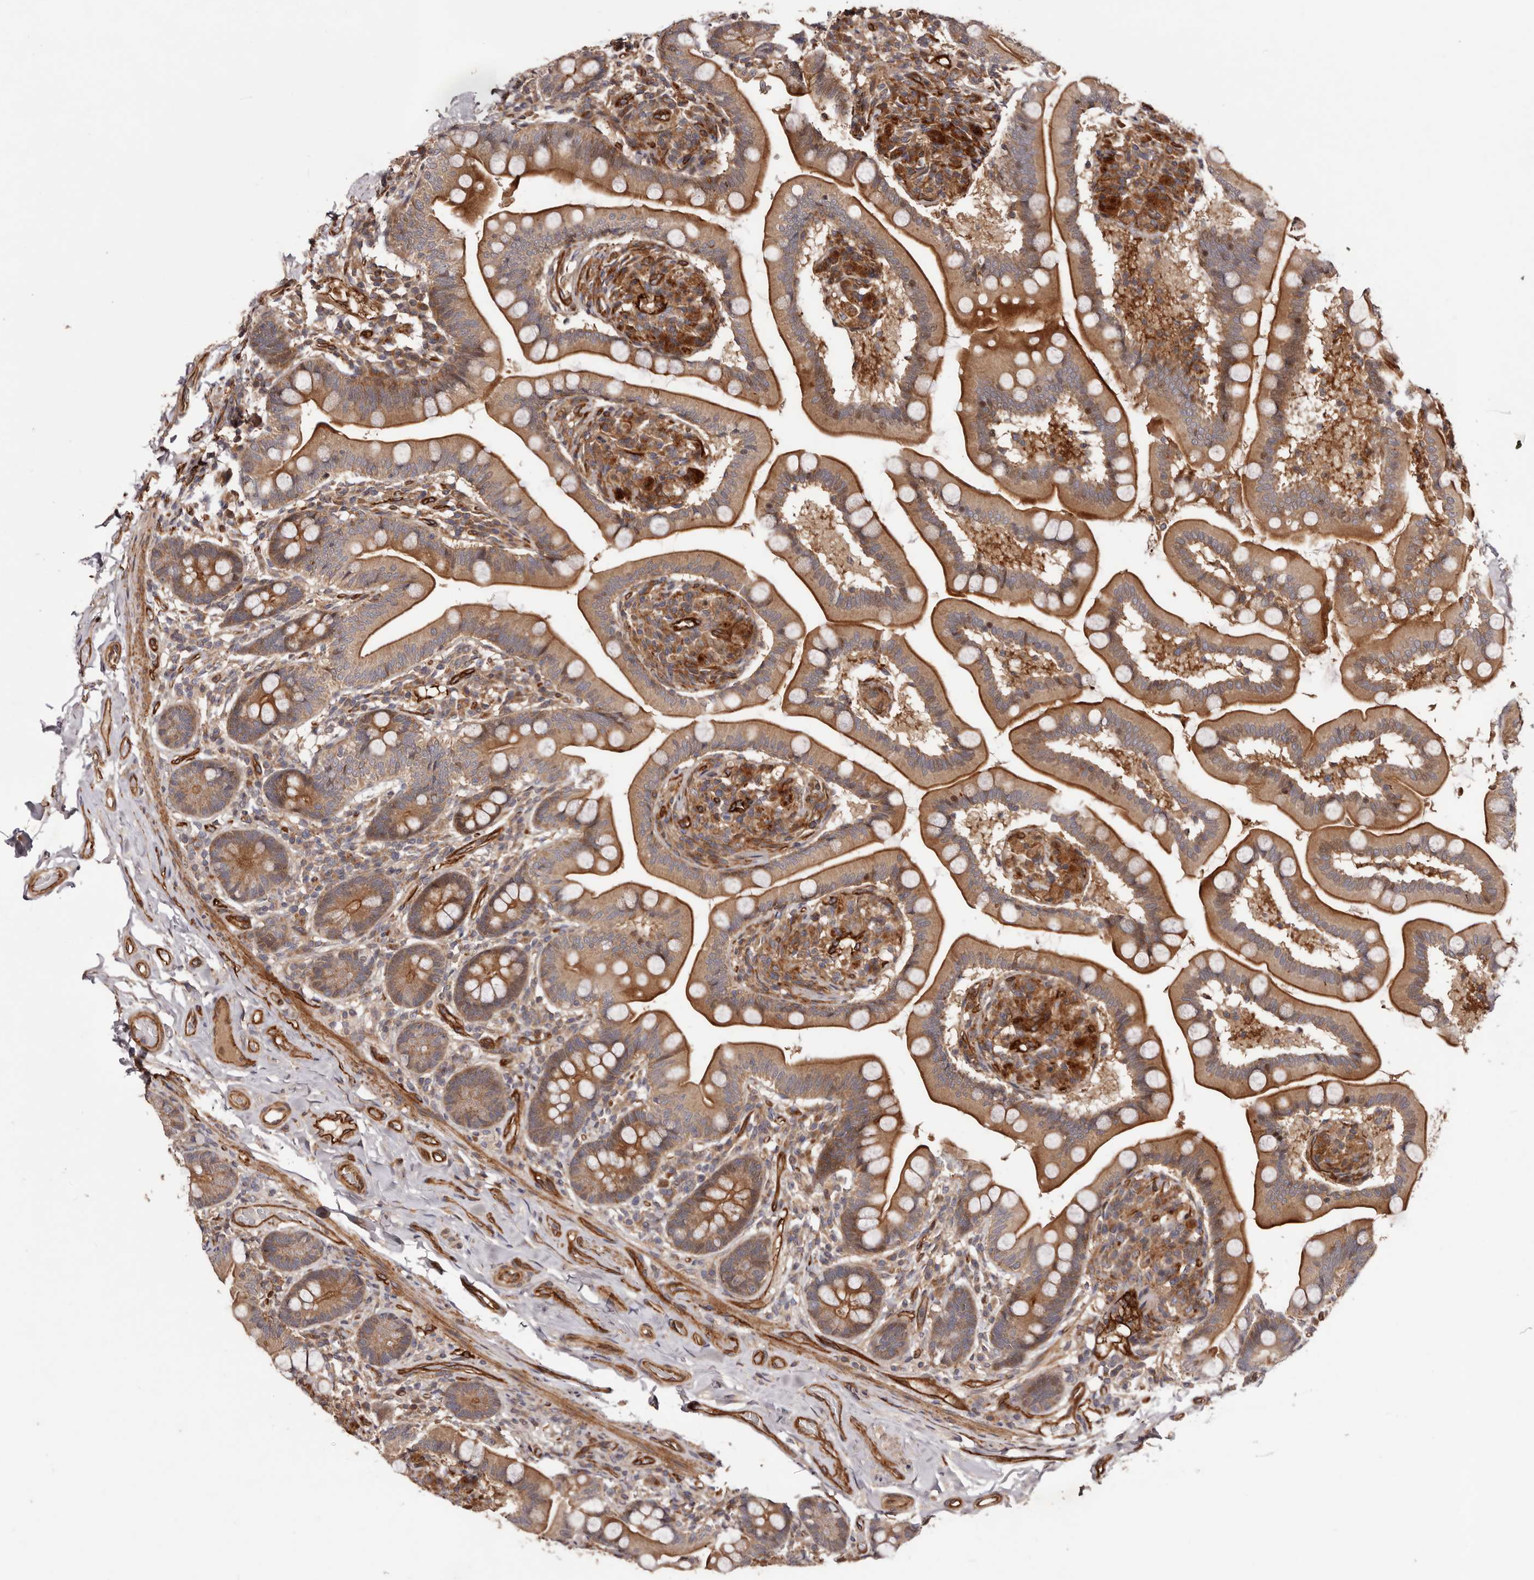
{"staining": {"intensity": "strong", "quantity": "25%-75%", "location": "cytoplasmic/membranous"}, "tissue": "small intestine", "cell_type": "Glandular cells", "image_type": "normal", "snomed": [{"axis": "morphology", "description": "Normal tissue, NOS"}, {"axis": "topography", "description": "Small intestine"}], "caption": "High-power microscopy captured an immunohistochemistry photomicrograph of unremarkable small intestine, revealing strong cytoplasmic/membranous expression in approximately 25%-75% of glandular cells. (IHC, brightfield microscopy, high magnification).", "gene": "GTPBP1", "patient": {"sex": "female", "age": 64}}